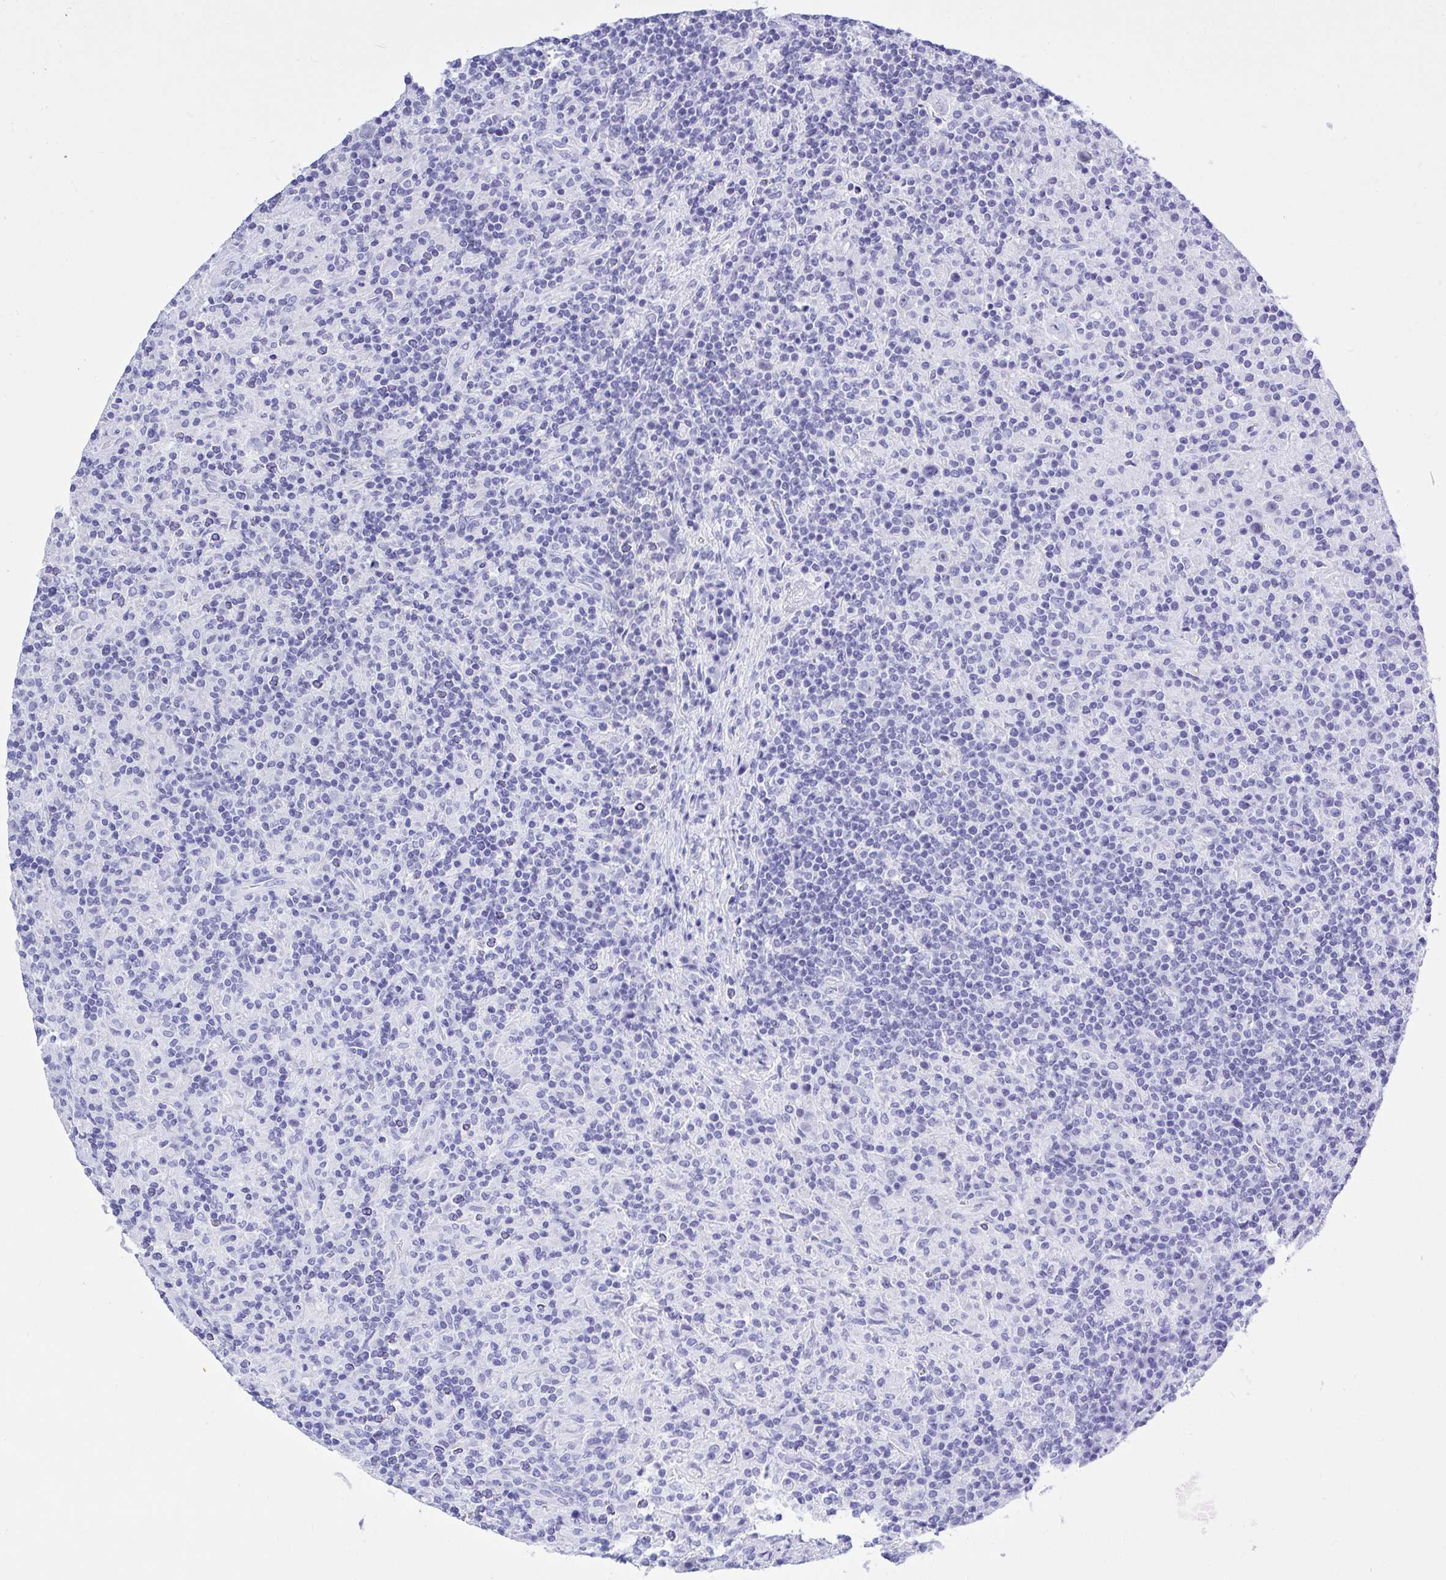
{"staining": {"intensity": "negative", "quantity": "none", "location": "none"}, "tissue": "lymphoma", "cell_type": "Tumor cells", "image_type": "cancer", "snomed": [{"axis": "morphology", "description": "Hodgkin's disease, NOS"}, {"axis": "topography", "description": "Lymph node"}], "caption": "Tumor cells show no significant protein positivity in lymphoma.", "gene": "THOP1", "patient": {"sex": "male", "age": 70}}